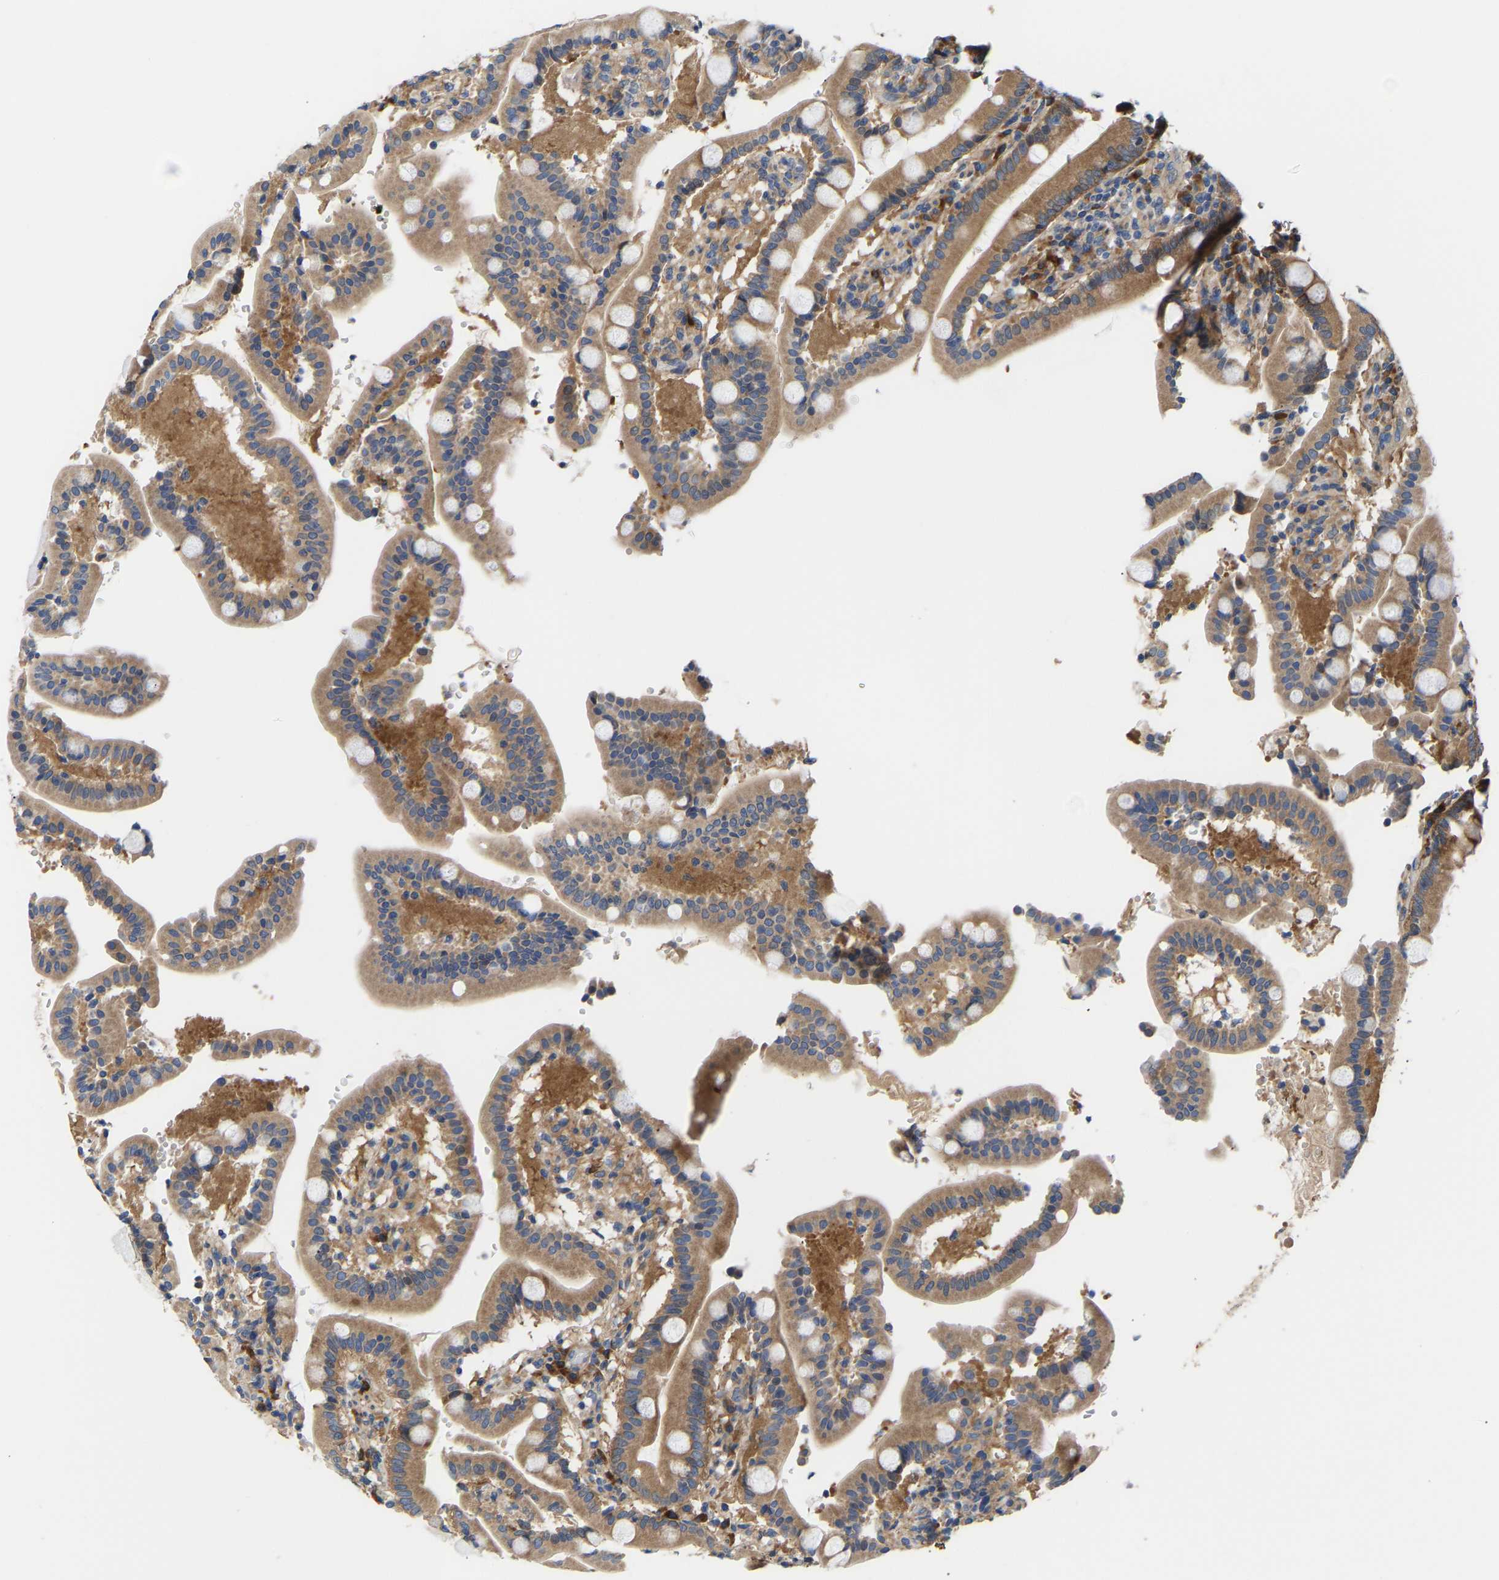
{"staining": {"intensity": "strong", "quantity": ">75%", "location": "cytoplasmic/membranous"}, "tissue": "duodenum", "cell_type": "Glandular cells", "image_type": "normal", "snomed": [{"axis": "morphology", "description": "Normal tissue, NOS"}, {"axis": "topography", "description": "Small intestine, NOS"}], "caption": "Strong cytoplasmic/membranous protein staining is seen in approximately >75% of glandular cells in duodenum. (Stains: DAB in brown, nuclei in blue, Microscopy: brightfield microscopy at high magnification).", "gene": "AIMP2", "patient": {"sex": "female", "age": 71}}